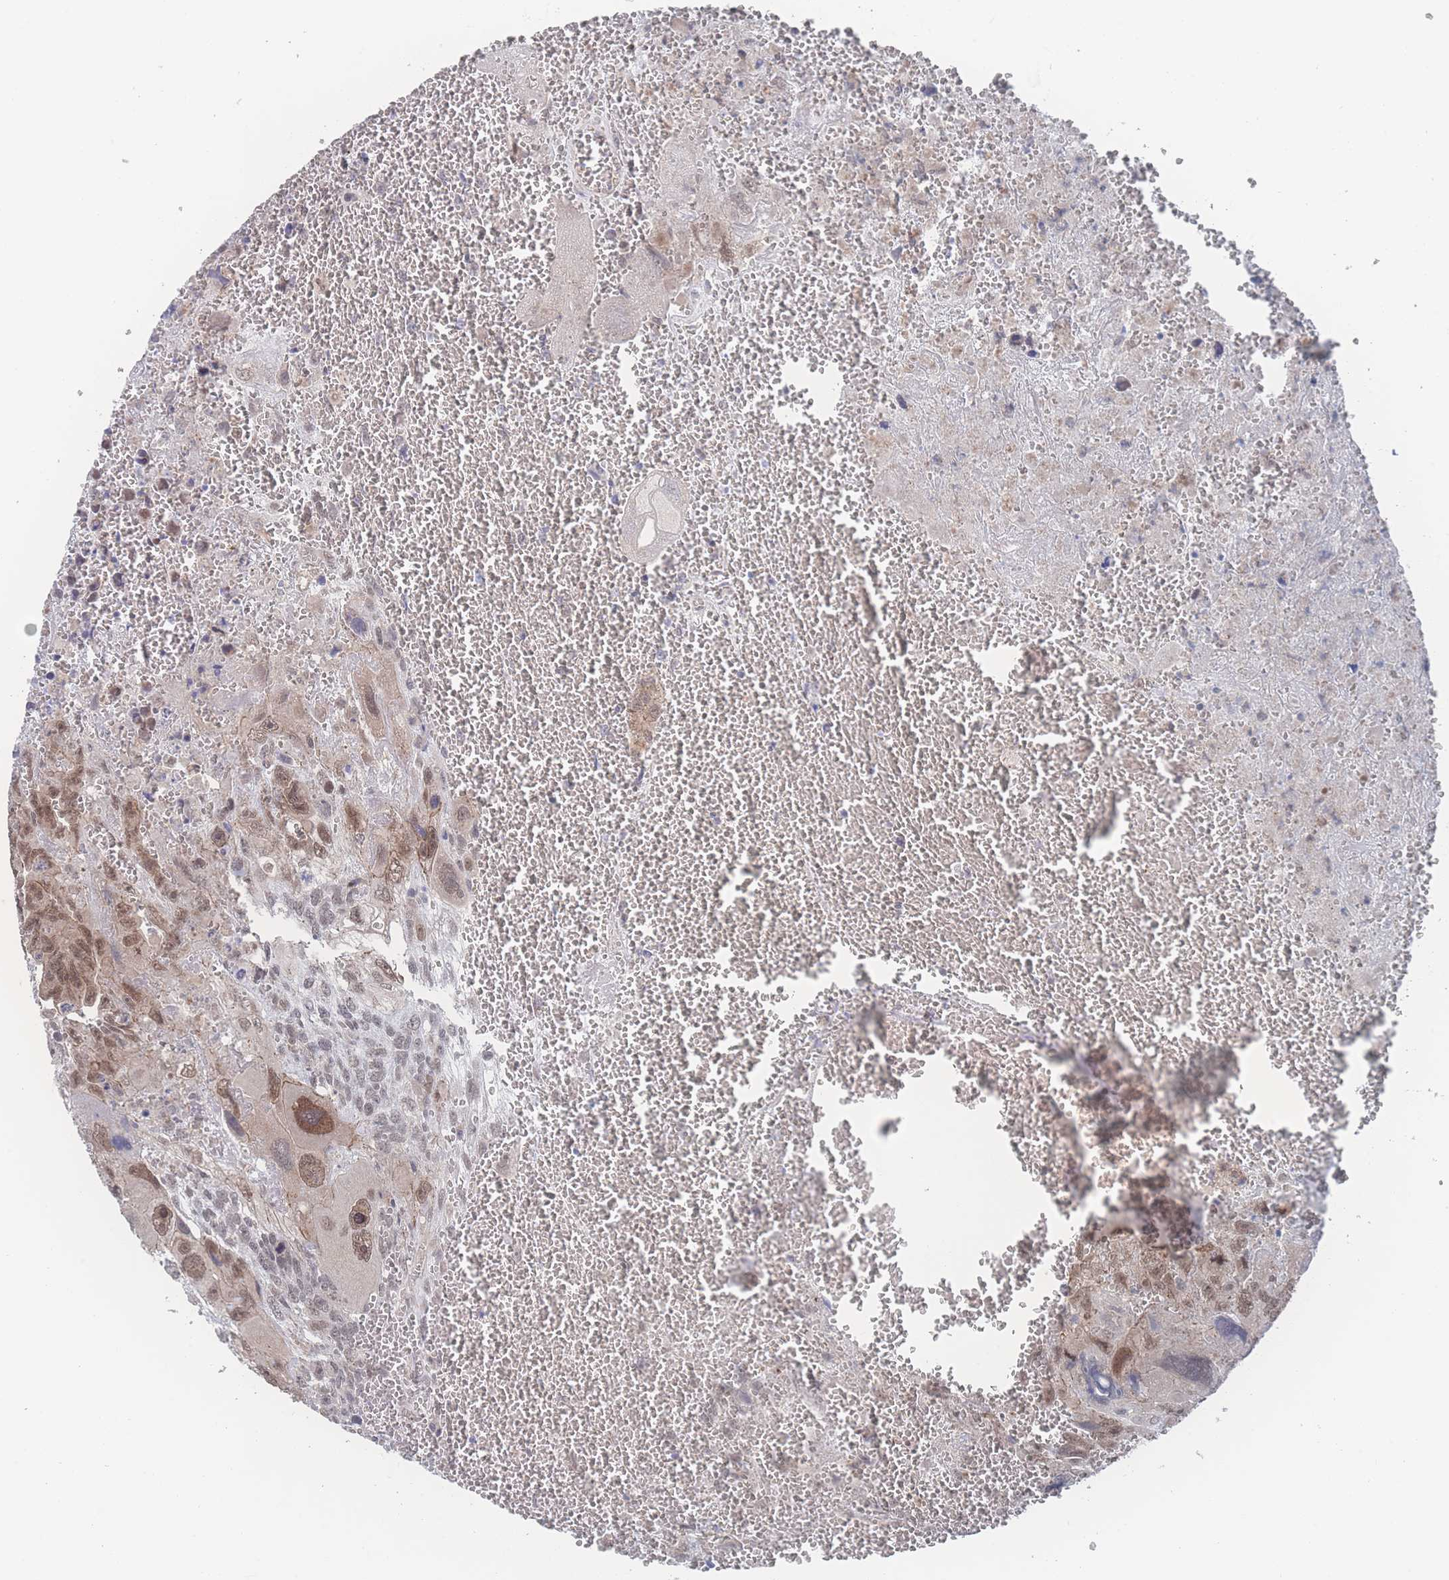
{"staining": {"intensity": "moderate", "quantity": ">75%", "location": "cytoplasmic/membranous,nuclear"}, "tissue": "testis cancer", "cell_type": "Tumor cells", "image_type": "cancer", "snomed": [{"axis": "morphology", "description": "Carcinoma, Embryonal, NOS"}, {"axis": "topography", "description": "Testis"}], "caption": "IHC micrograph of neoplastic tissue: human testis cancer (embryonal carcinoma) stained using immunohistochemistry (IHC) exhibits medium levels of moderate protein expression localized specifically in the cytoplasmic/membranous and nuclear of tumor cells, appearing as a cytoplasmic/membranous and nuclear brown color.", "gene": "NBEAL1", "patient": {"sex": "male", "age": 28}}